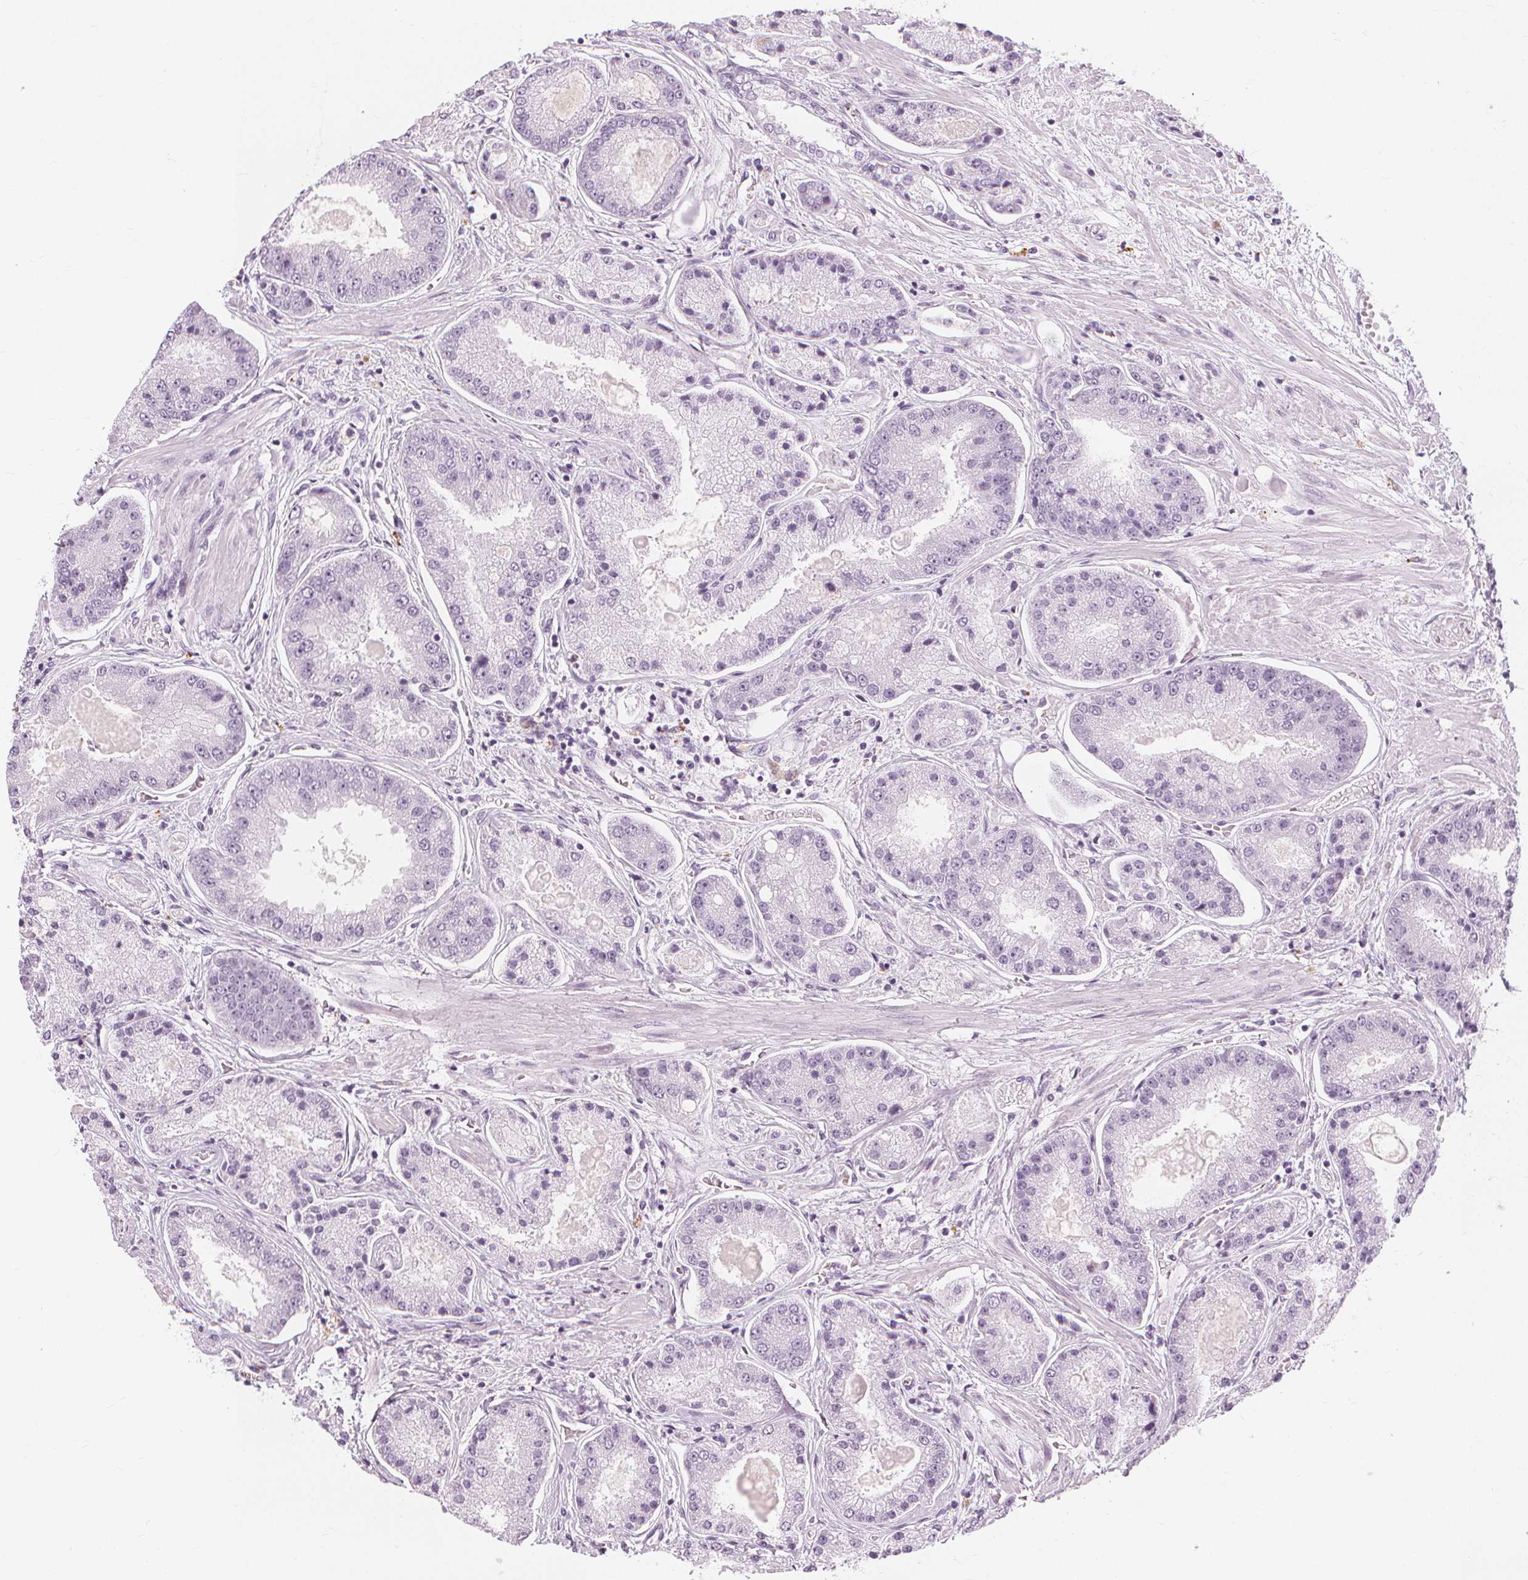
{"staining": {"intensity": "negative", "quantity": "none", "location": "none"}, "tissue": "prostate cancer", "cell_type": "Tumor cells", "image_type": "cancer", "snomed": [{"axis": "morphology", "description": "Adenocarcinoma, High grade"}, {"axis": "topography", "description": "Prostate"}], "caption": "Tumor cells are negative for brown protein staining in prostate cancer (high-grade adenocarcinoma). (Brightfield microscopy of DAB IHC at high magnification).", "gene": "TFF1", "patient": {"sex": "male", "age": 67}}